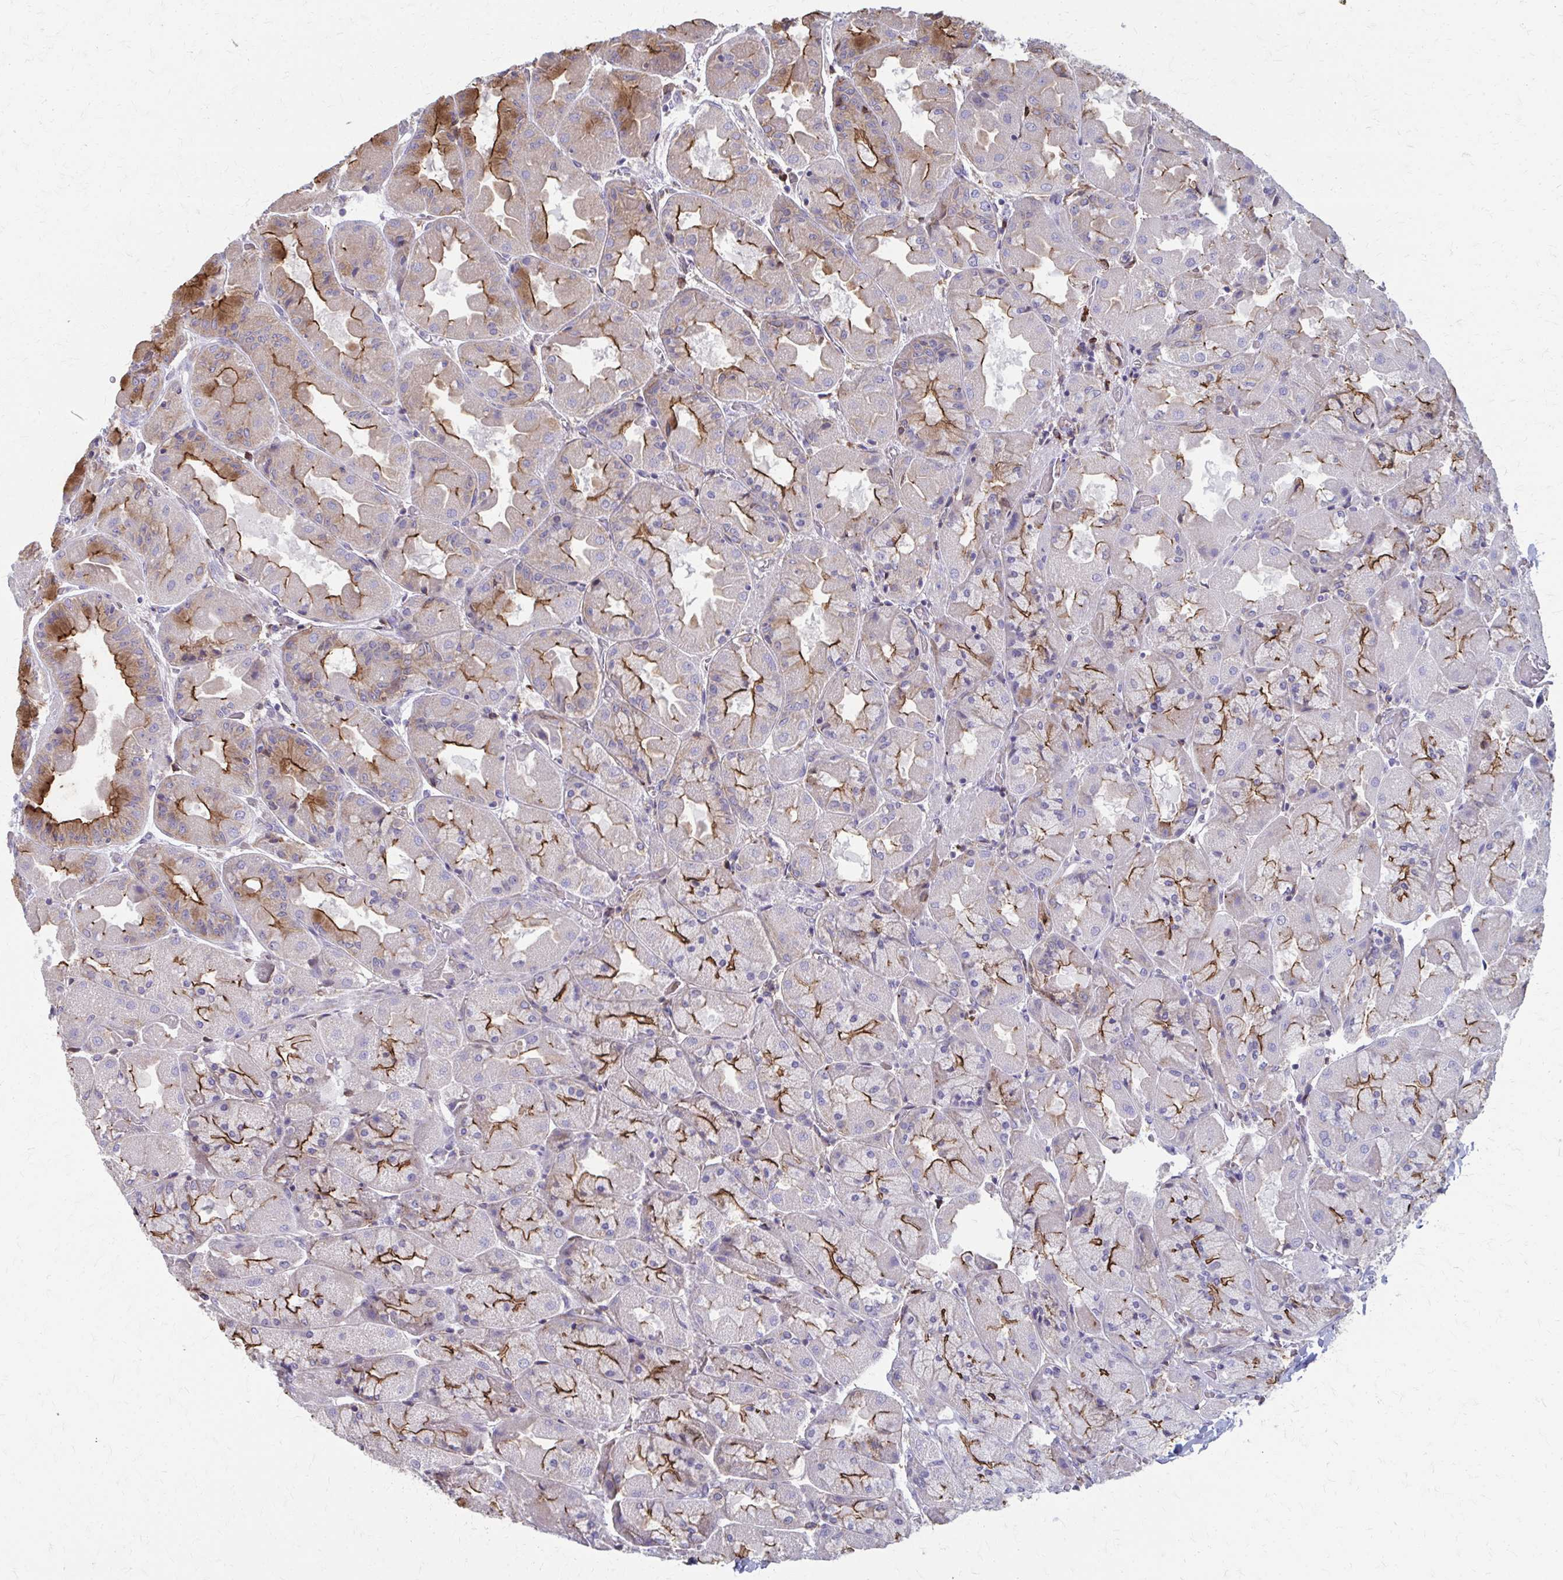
{"staining": {"intensity": "strong", "quantity": "25%-75%", "location": "cytoplasmic/membranous"}, "tissue": "stomach", "cell_type": "Glandular cells", "image_type": "normal", "snomed": [{"axis": "morphology", "description": "Normal tissue, NOS"}, {"axis": "topography", "description": "Stomach"}], "caption": "A micrograph of human stomach stained for a protein reveals strong cytoplasmic/membranous brown staining in glandular cells.", "gene": "MMP14", "patient": {"sex": "female", "age": 61}}